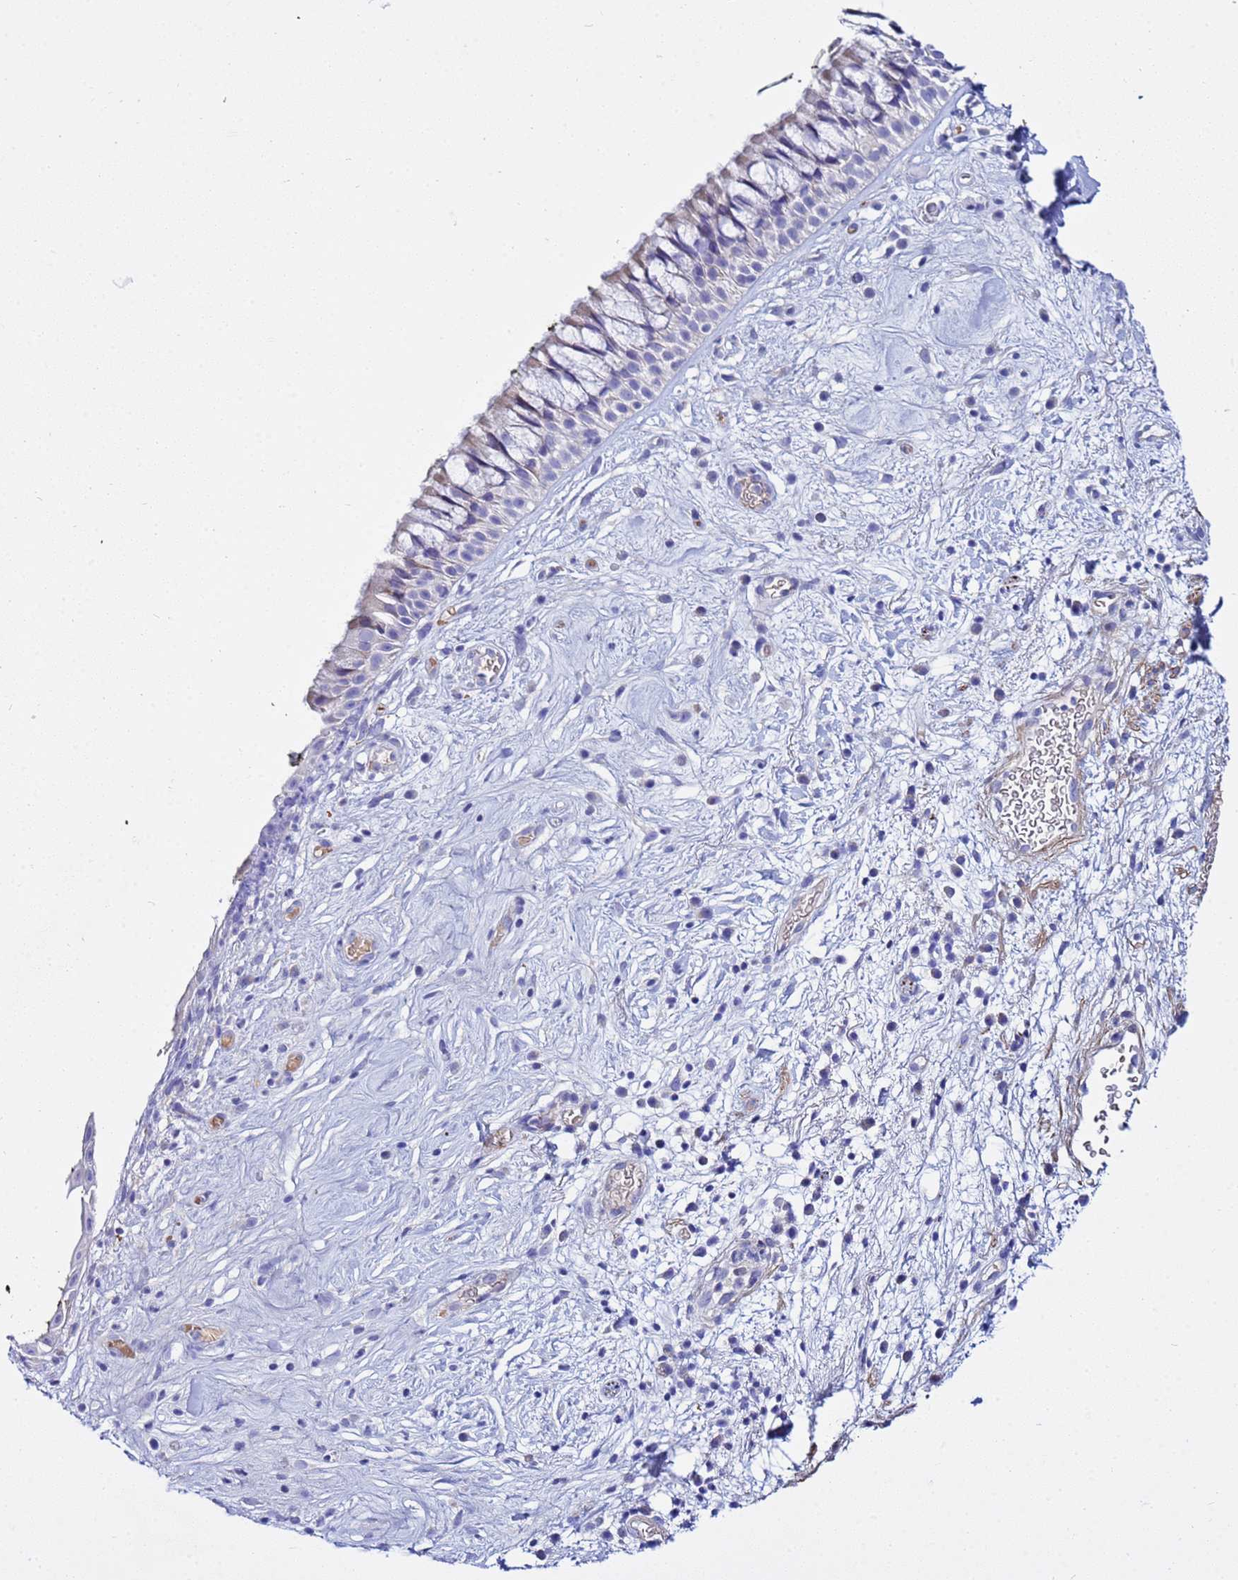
{"staining": {"intensity": "negative", "quantity": "none", "location": "none"}, "tissue": "nasopharynx", "cell_type": "Respiratory epithelial cells", "image_type": "normal", "snomed": [{"axis": "morphology", "description": "Normal tissue, NOS"}, {"axis": "morphology", "description": "Squamous cell carcinoma, NOS"}, {"axis": "topography", "description": "Nasopharynx"}, {"axis": "topography", "description": "Head-Neck"}], "caption": "Protein analysis of unremarkable nasopharynx demonstrates no significant positivity in respiratory epithelial cells.", "gene": "USP18", "patient": {"sex": "male", "age": 85}}